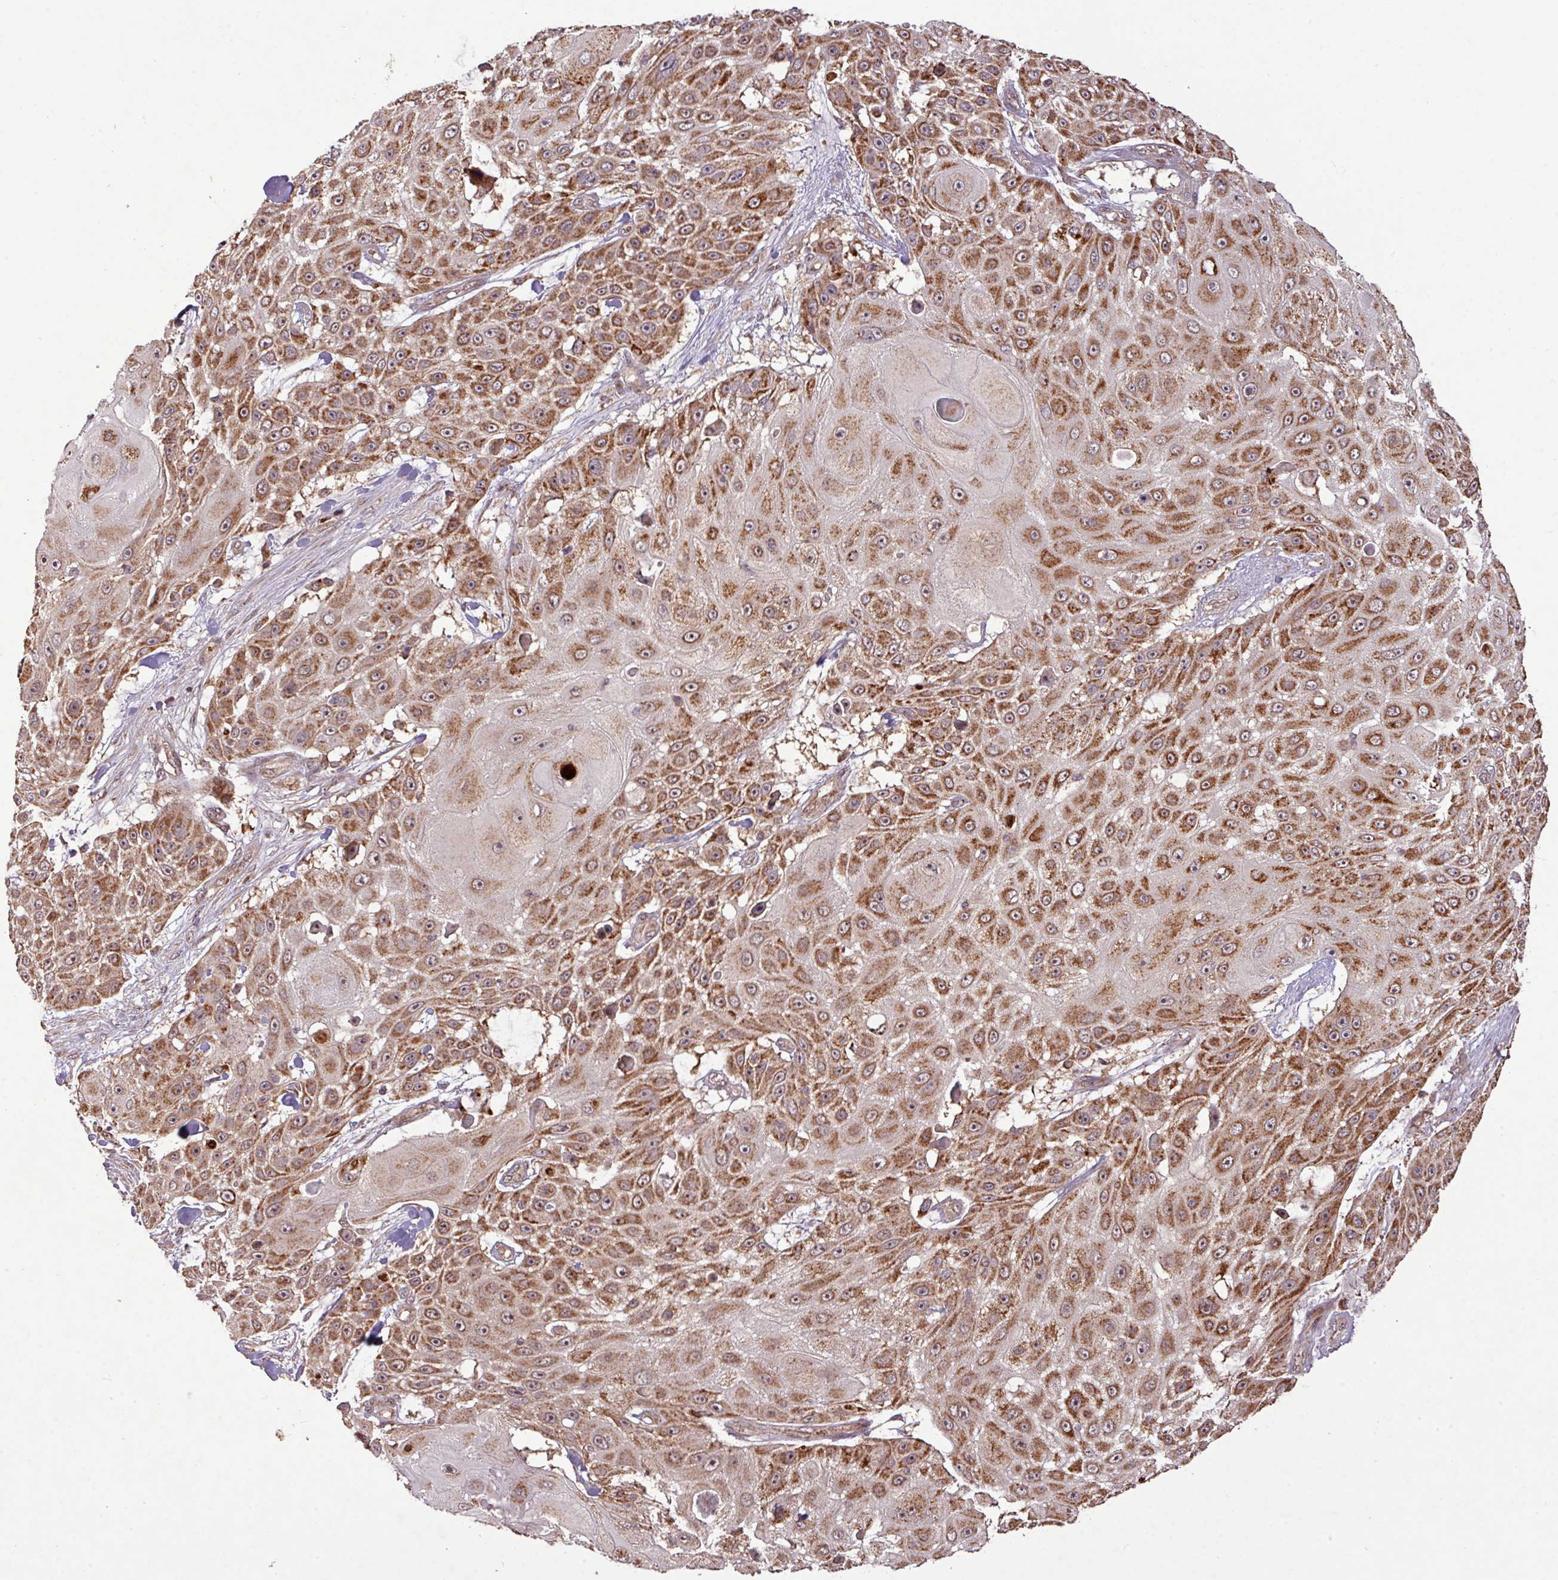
{"staining": {"intensity": "strong", "quantity": ">75%", "location": "cytoplasmic/membranous,nuclear"}, "tissue": "skin cancer", "cell_type": "Tumor cells", "image_type": "cancer", "snomed": [{"axis": "morphology", "description": "Squamous cell carcinoma, NOS"}, {"axis": "topography", "description": "Skin"}], "caption": "The immunohistochemical stain highlights strong cytoplasmic/membranous and nuclear positivity in tumor cells of skin cancer tissue.", "gene": "YPEL3", "patient": {"sex": "female", "age": 86}}